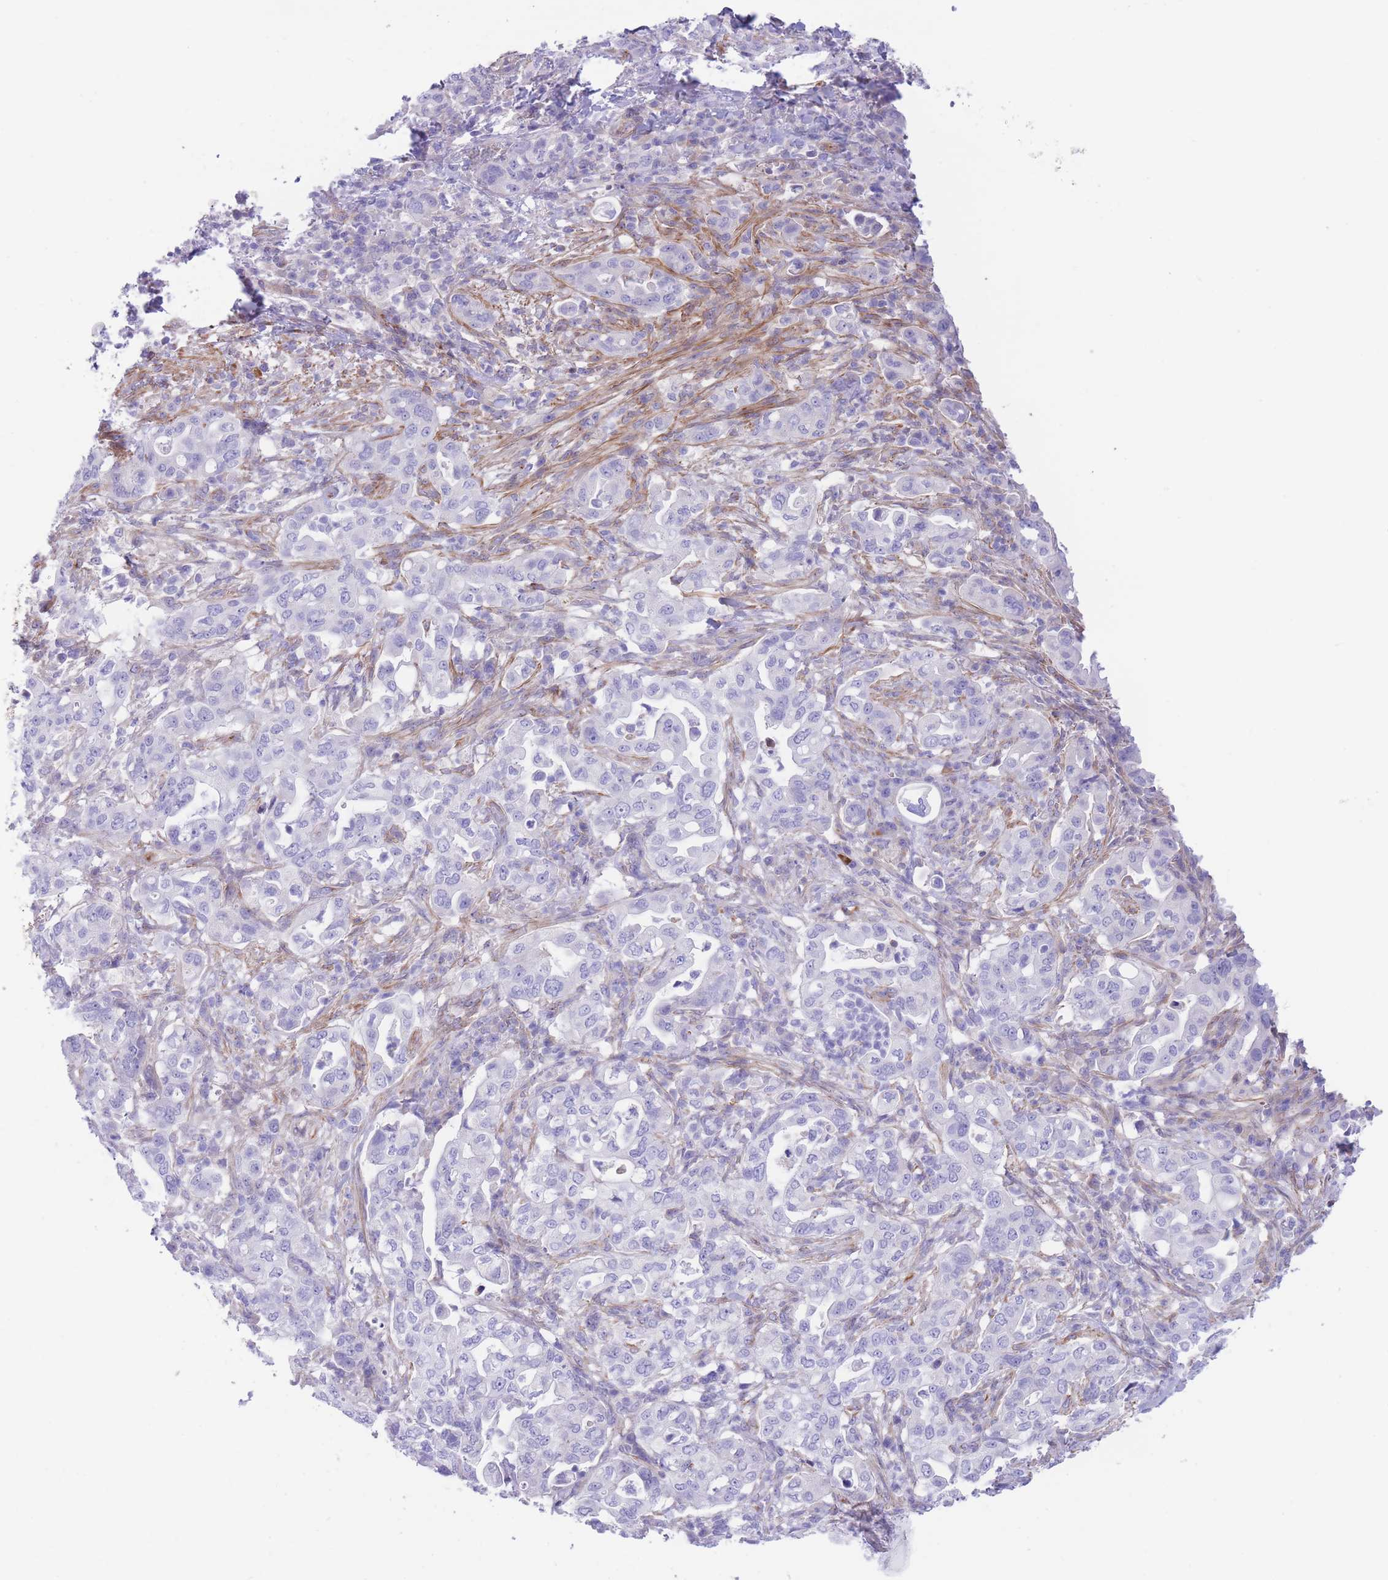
{"staining": {"intensity": "negative", "quantity": "none", "location": "none"}, "tissue": "pancreatic cancer", "cell_type": "Tumor cells", "image_type": "cancer", "snomed": [{"axis": "morphology", "description": "Normal tissue, NOS"}, {"axis": "morphology", "description": "Adenocarcinoma, NOS"}, {"axis": "topography", "description": "Lymph node"}, {"axis": "topography", "description": "Pancreas"}], "caption": "IHC micrograph of pancreatic adenocarcinoma stained for a protein (brown), which exhibits no expression in tumor cells.", "gene": "DET1", "patient": {"sex": "female", "age": 67}}